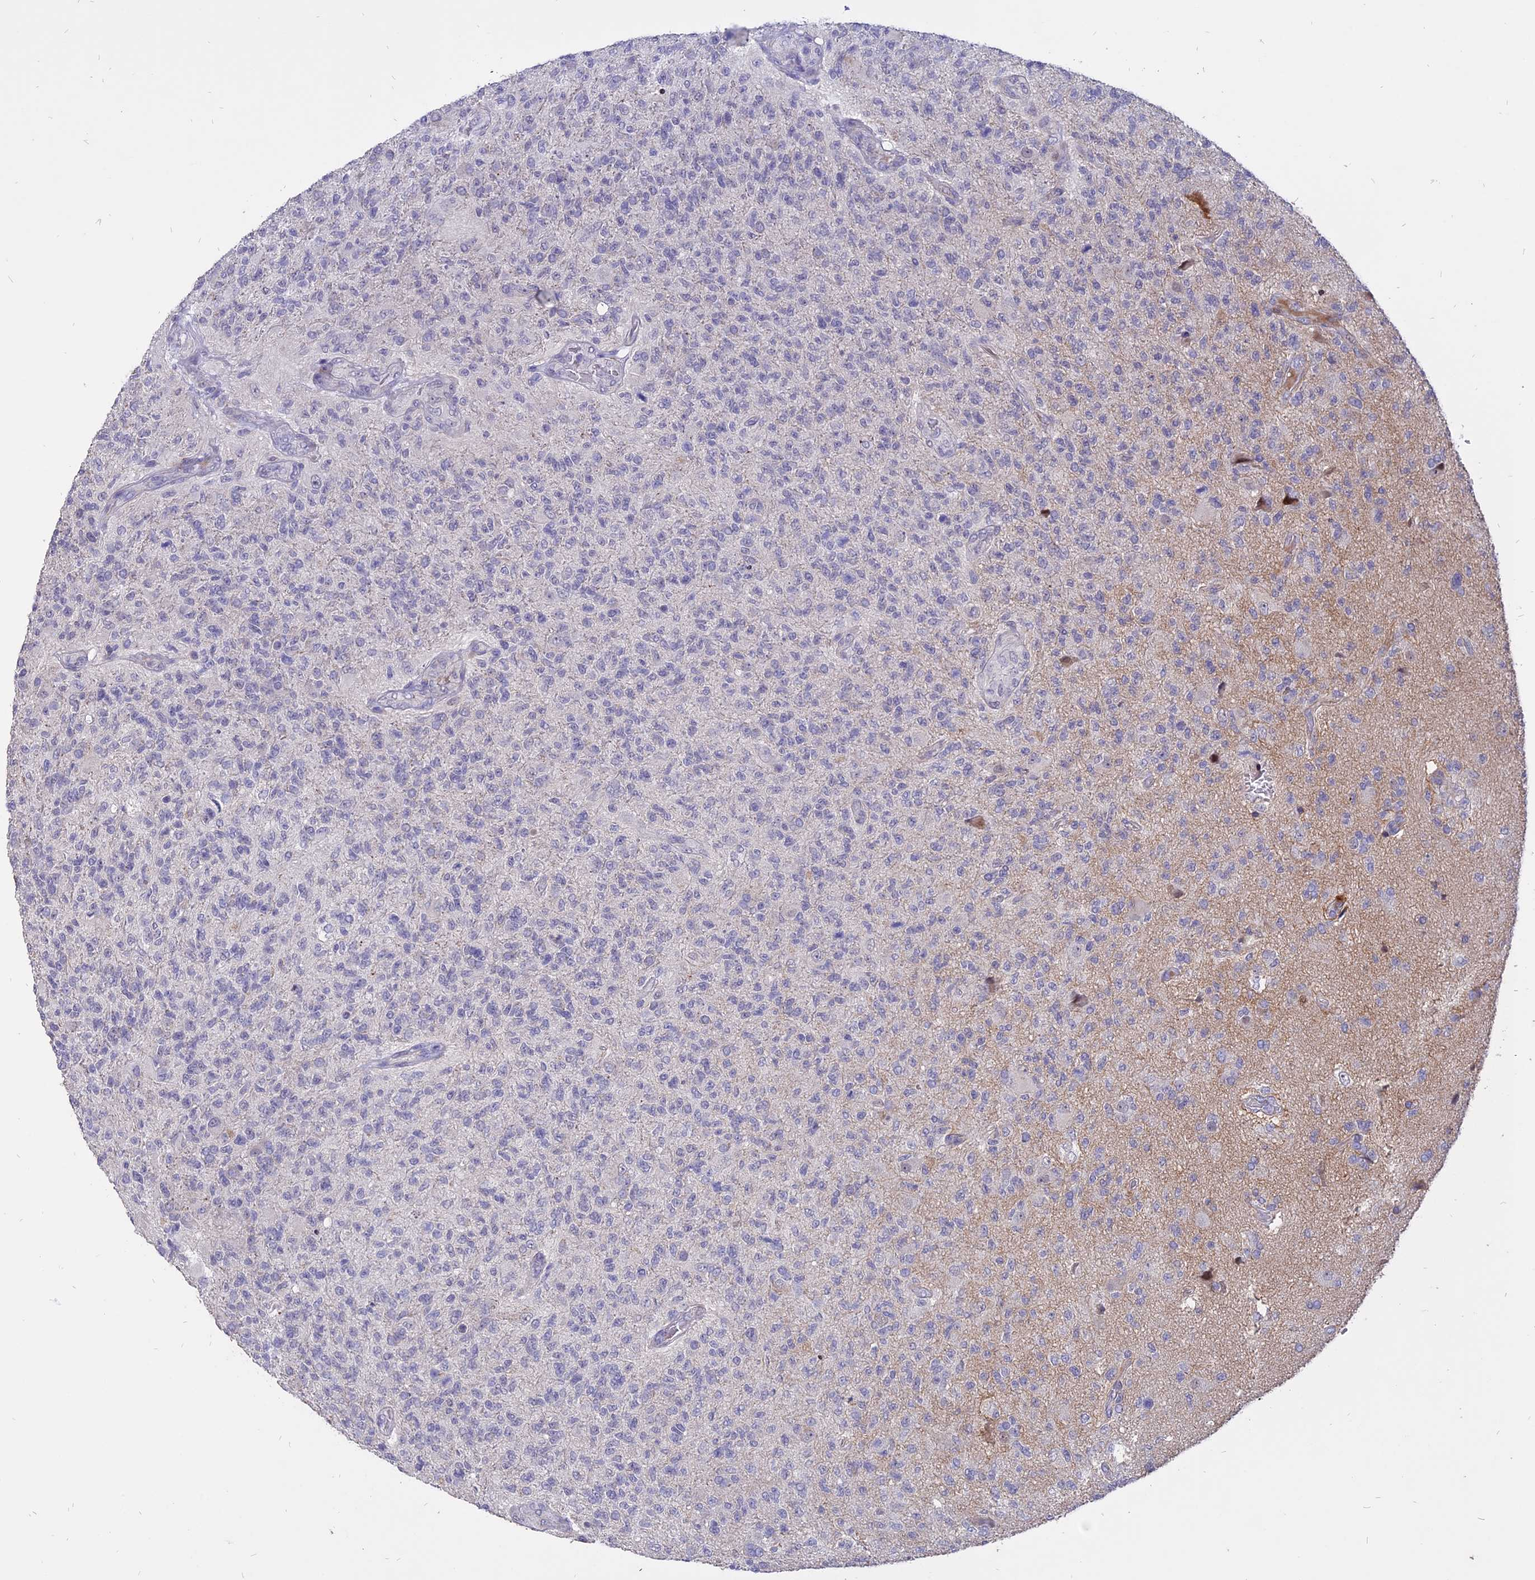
{"staining": {"intensity": "negative", "quantity": "none", "location": "none"}, "tissue": "glioma", "cell_type": "Tumor cells", "image_type": "cancer", "snomed": [{"axis": "morphology", "description": "Glioma, malignant, High grade"}, {"axis": "topography", "description": "Brain"}], "caption": "This is a micrograph of immunohistochemistry (IHC) staining of malignant glioma (high-grade), which shows no expression in tumor cells.", "gene": "TMEM263", "patient": {"sex": "male", "age": 56}}